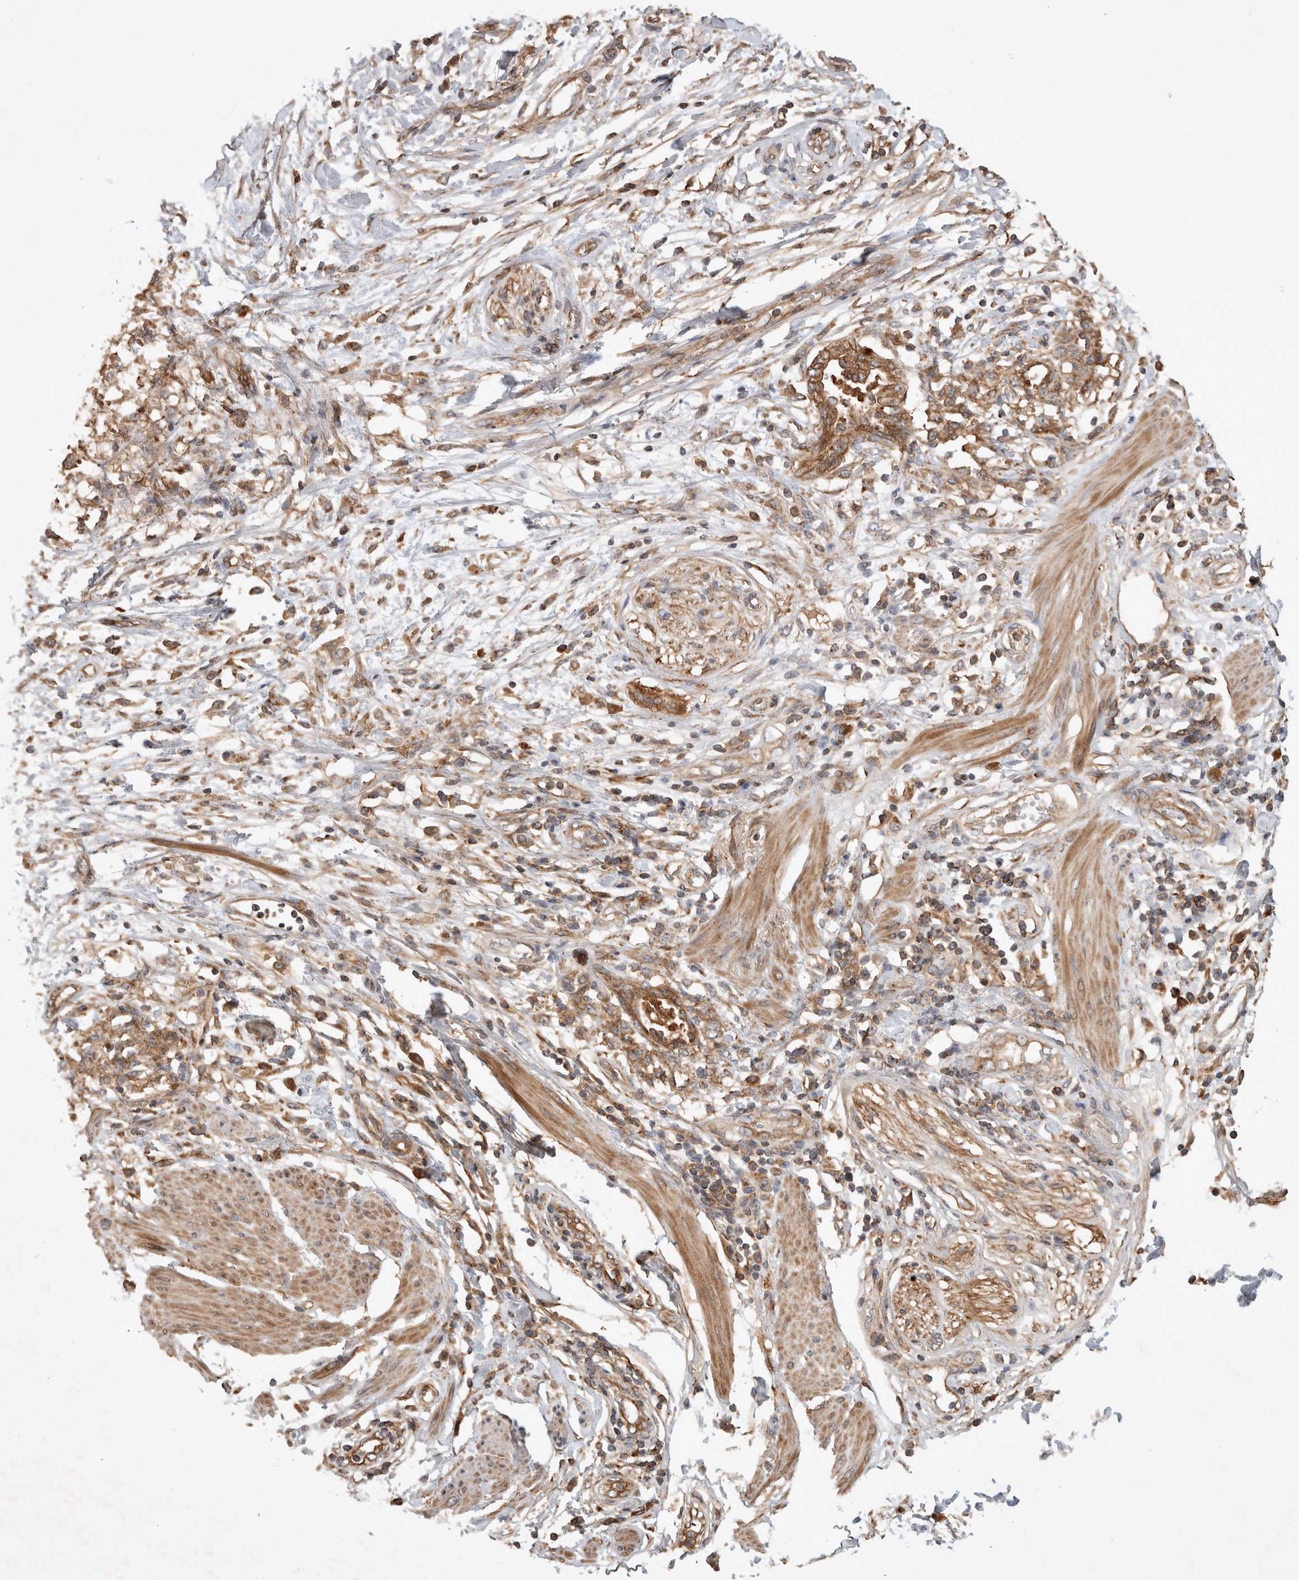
{"staining": {"intensity": "moderate", "quantity": ">75%", "location": "cytoplasmic/membranous"}, "tissue": "pancreatic cancer", "cell_type": "Tumor cells", "image_type": "cancer", "snomed": [{"axis": "morphology", "description": "Normal tissue, NOS"}, {"axis": "morphology", "description": "Adenocarcinoma, NOS"}, {"axis": "topography", "description": "Pancreas"}, {"axis": "topography", "description": "Duodenum"}], "caption": "Protein expression analysis of adenocarcinoma (pancreatic) reveals moderate cytoplasmic/membranous positivity in about >75% of tumor cells.", "gene": "SERAC1", "patient": {"sex": "female", "age": 60}}